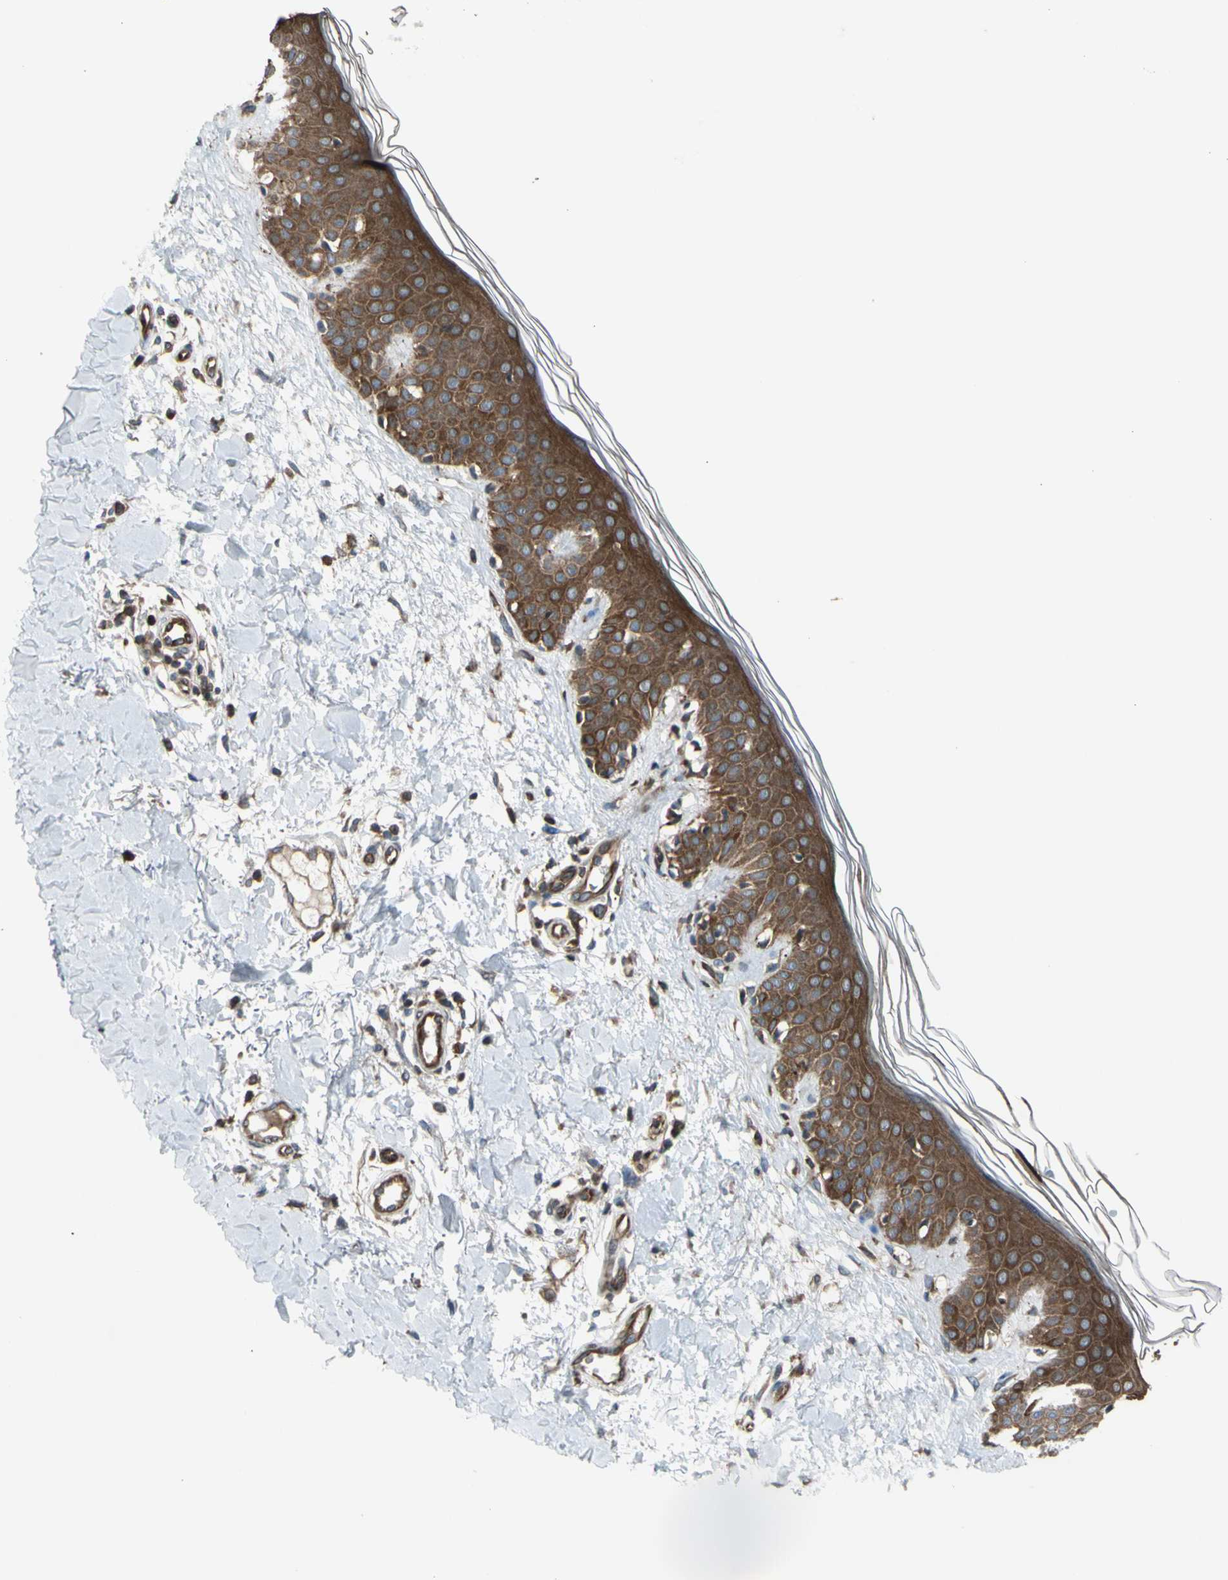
{"staining": {"intensity": "moderate", "quantity": "<25%", "location": "cytoplasmic/membranous"}, "tissue": "skin", "cell_type": "Fibroblasts", "image_type": "normal", "snomed": [{"axis": "morphology", "description": "Normal tissue, NOS"}, {"axis": "topography", "description": "Skin"}], "caption": "Protein expression analysis of benign human skin reveals moderate cytoplasmic/membranous expression in approximately <25% of fibroblasts.", "gene": "FLII", "patient": {"sex": "male", "age": 67}}